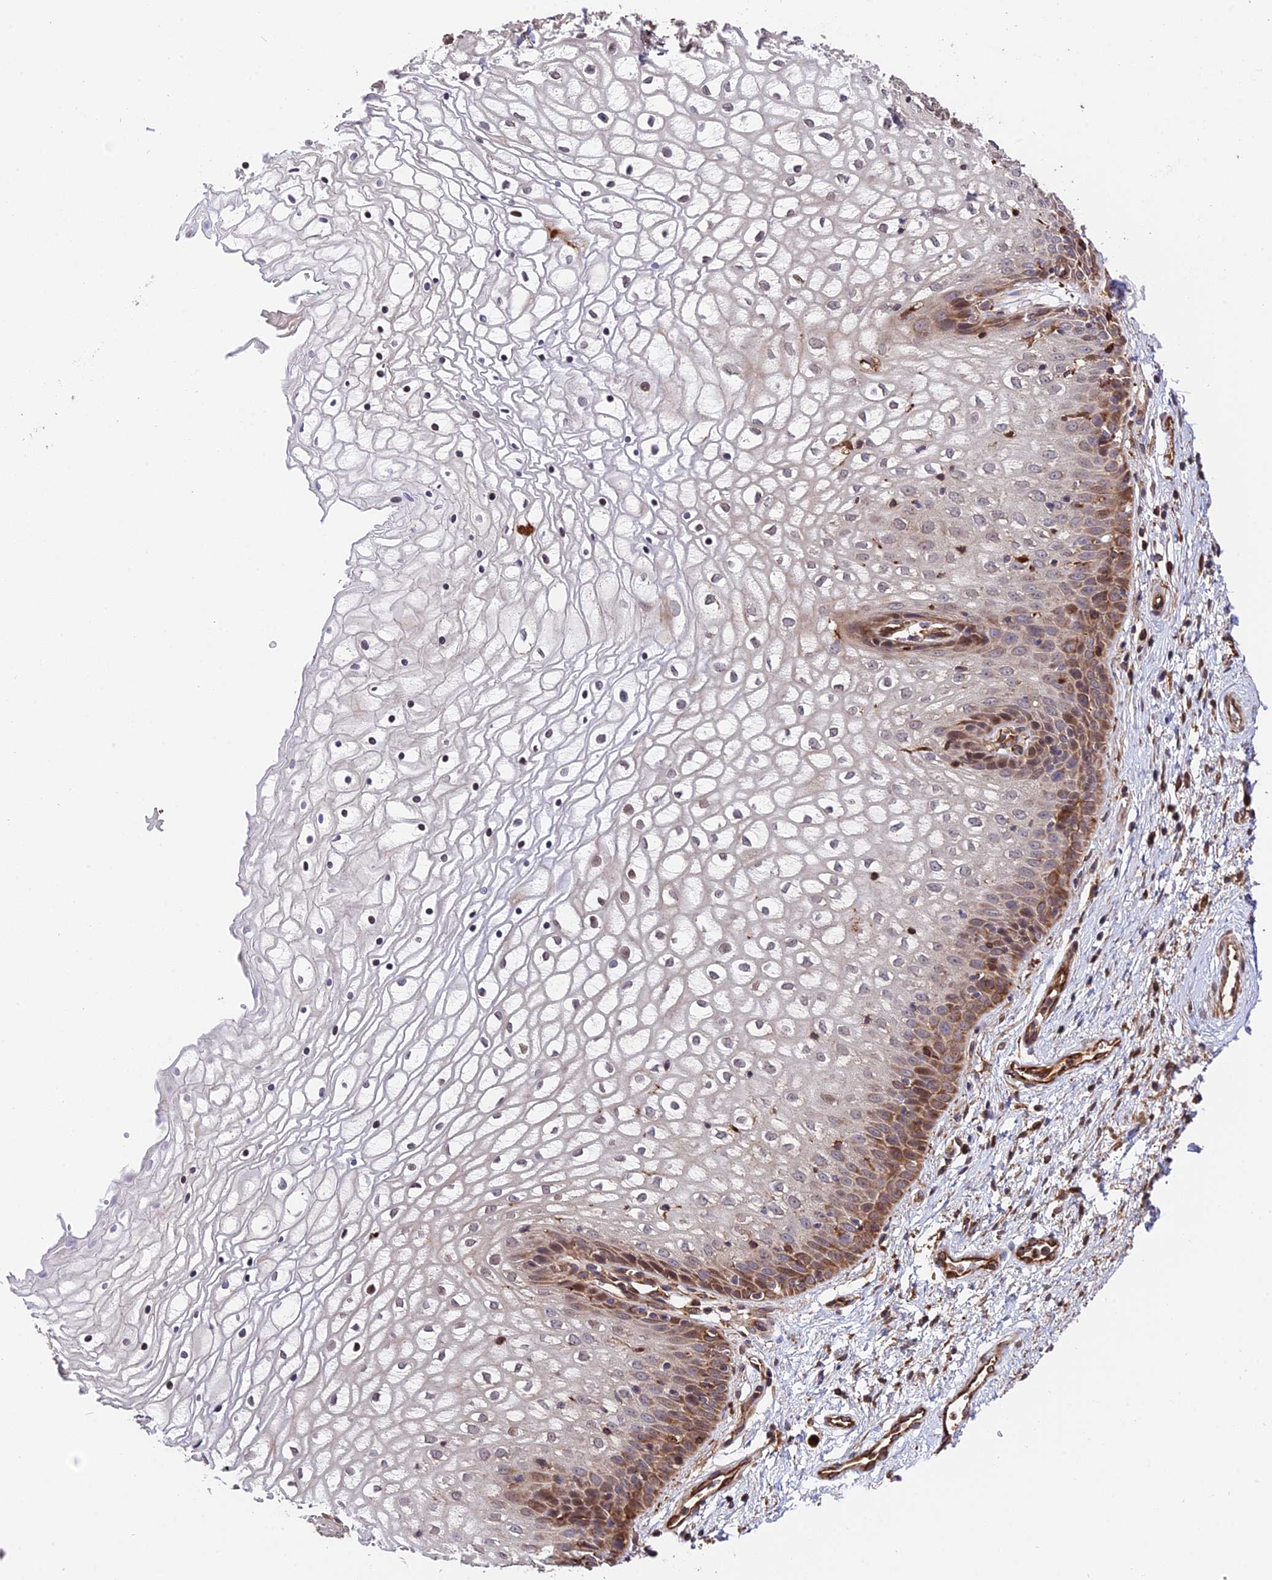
{"staining": {"intensity": "moderate", "quantity": "25%-75%", "location": "cytoplasmic/membranous"}, "tissue": "vagina", "cell_type": "Squamous epithelial cells", "image_type": "normal", "snomed": [{"axis": "morphology", "description": "Normal tissue, NOS"}, {"axis": "topography", "description": "Vagina"}], "caption": "This image demonstrates immunohistochemistry staining of benign human vagina, with medium moderate cytoplasmic/membranous staining in about 25%-75% of squamous epithelial cells.", "gene": "HERPUD1", "patient": {"sex": "female", "age": 34}}